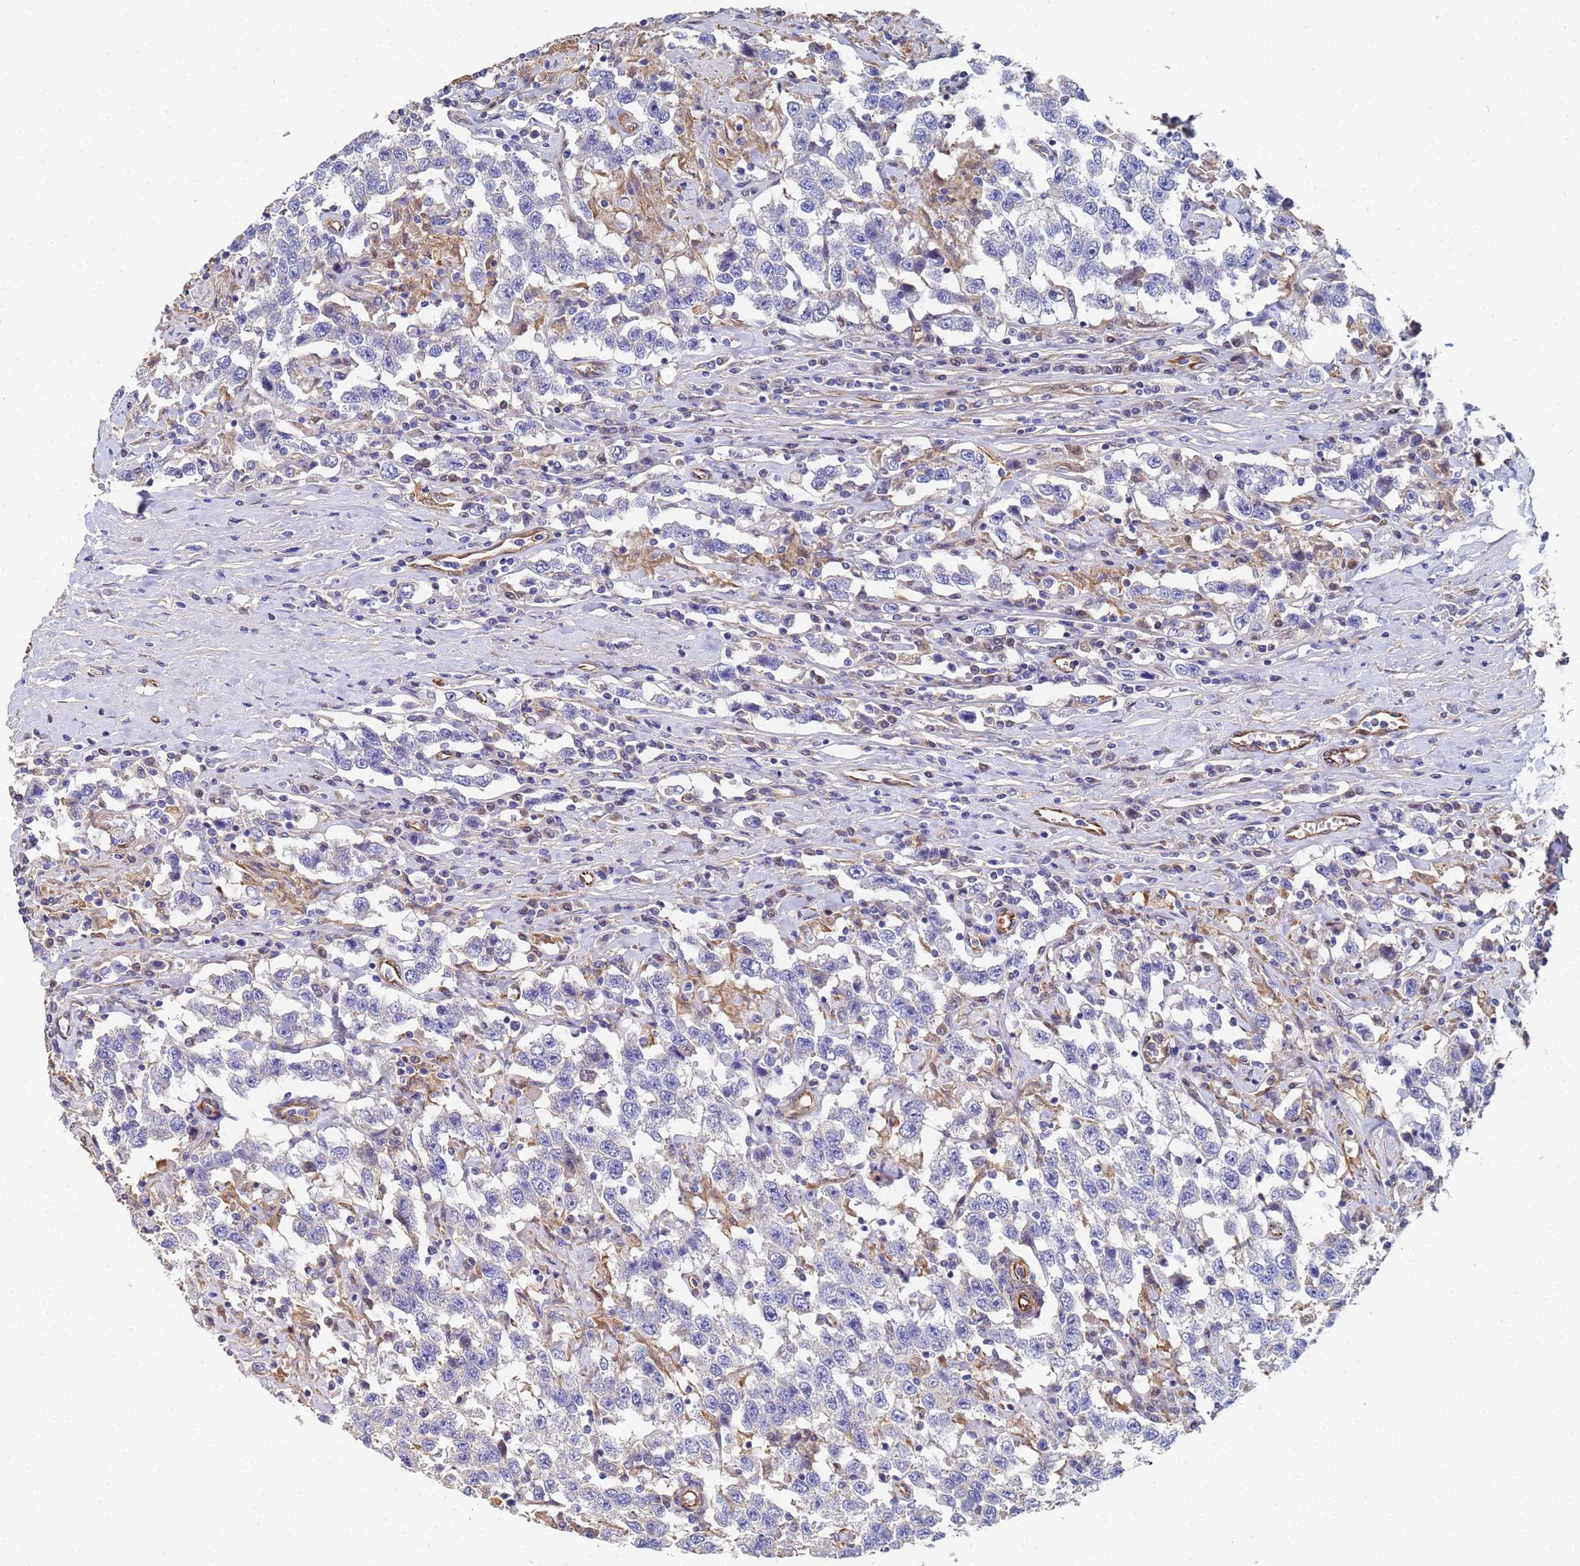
{"staining": {"intensity": "negative", "quantity": "none", "location": "none"}, "tissue": "testis cancer", "cell_type": "Tumor cells", "image_type": "cancer", "snomed": [{"axis": "morphology", "description": "Seminoma, NOS"}, {"axis": "topography", "description": "Testis"}], "caption": "Testis cancer (seminoma) was stained to show a protein in brown. There is no significant expression in tumor cells. Brightfield microscopy of immunohistochemistry (IHC) stained with DAB (3,3'-diaminobenzidine) (brown) and hematoxylin (blue), captured at high magnification.", "gene": "SYT13", "patient": {"sex": "male", "age": 41}}